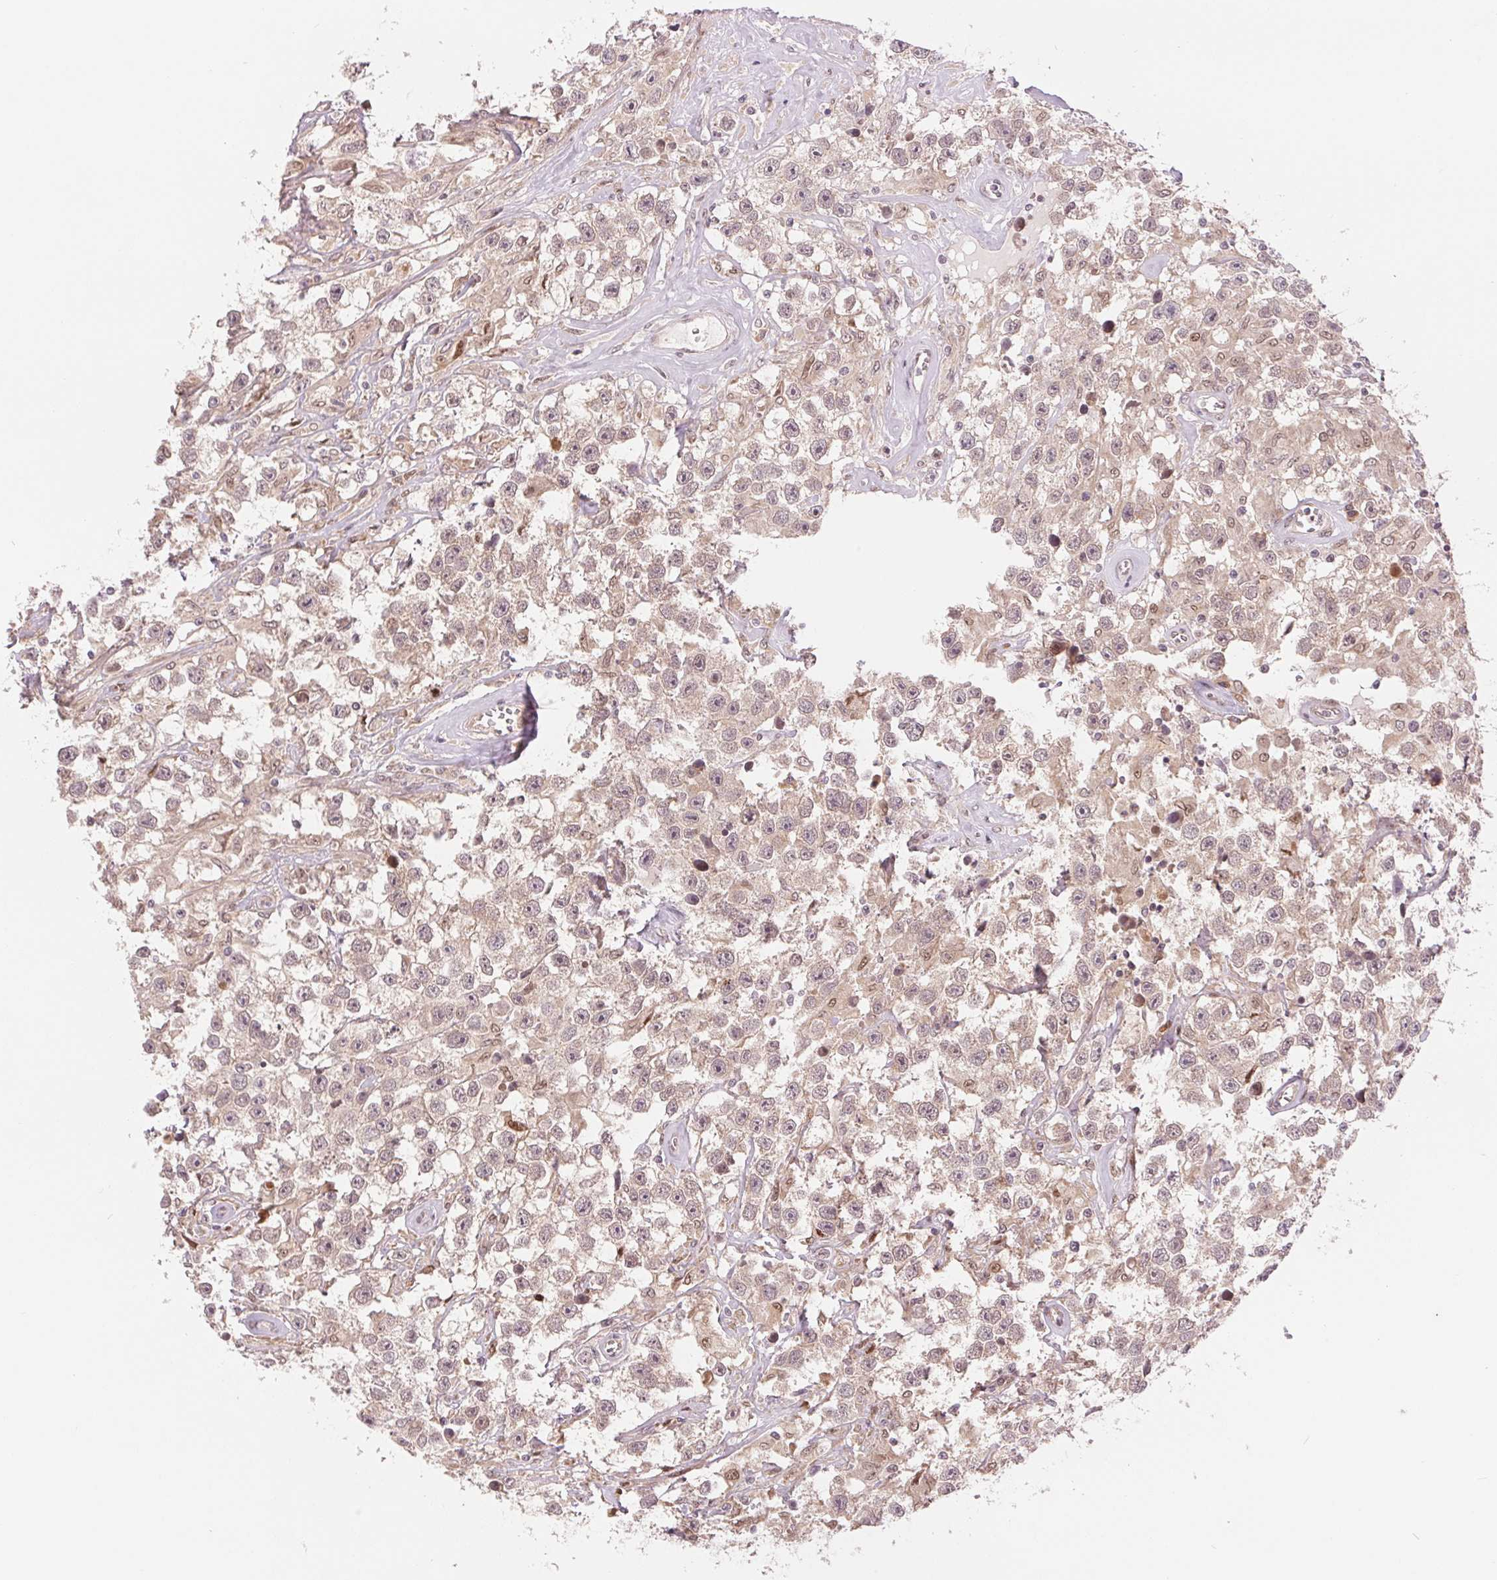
{"staining": {"intensity": "weak", "quantity": ">75%", "location": "cytoplasmic/membranous"}, "tissue": "testis cancer", "cell_type": "Tumor cells", "image_type": "cancer", "snomed": [{"axis": "morphology", "description": "Seminoma, NOS"}, {"axis": "topography", "description": "Testis"}], "caption": "Seminoma (testis) tissue exhibits weak cytoplasmic/membranous positivity in approximately >75% of tumor cells", "gene": "ERI3", "patient": {"sex": "male", "age": 43}}